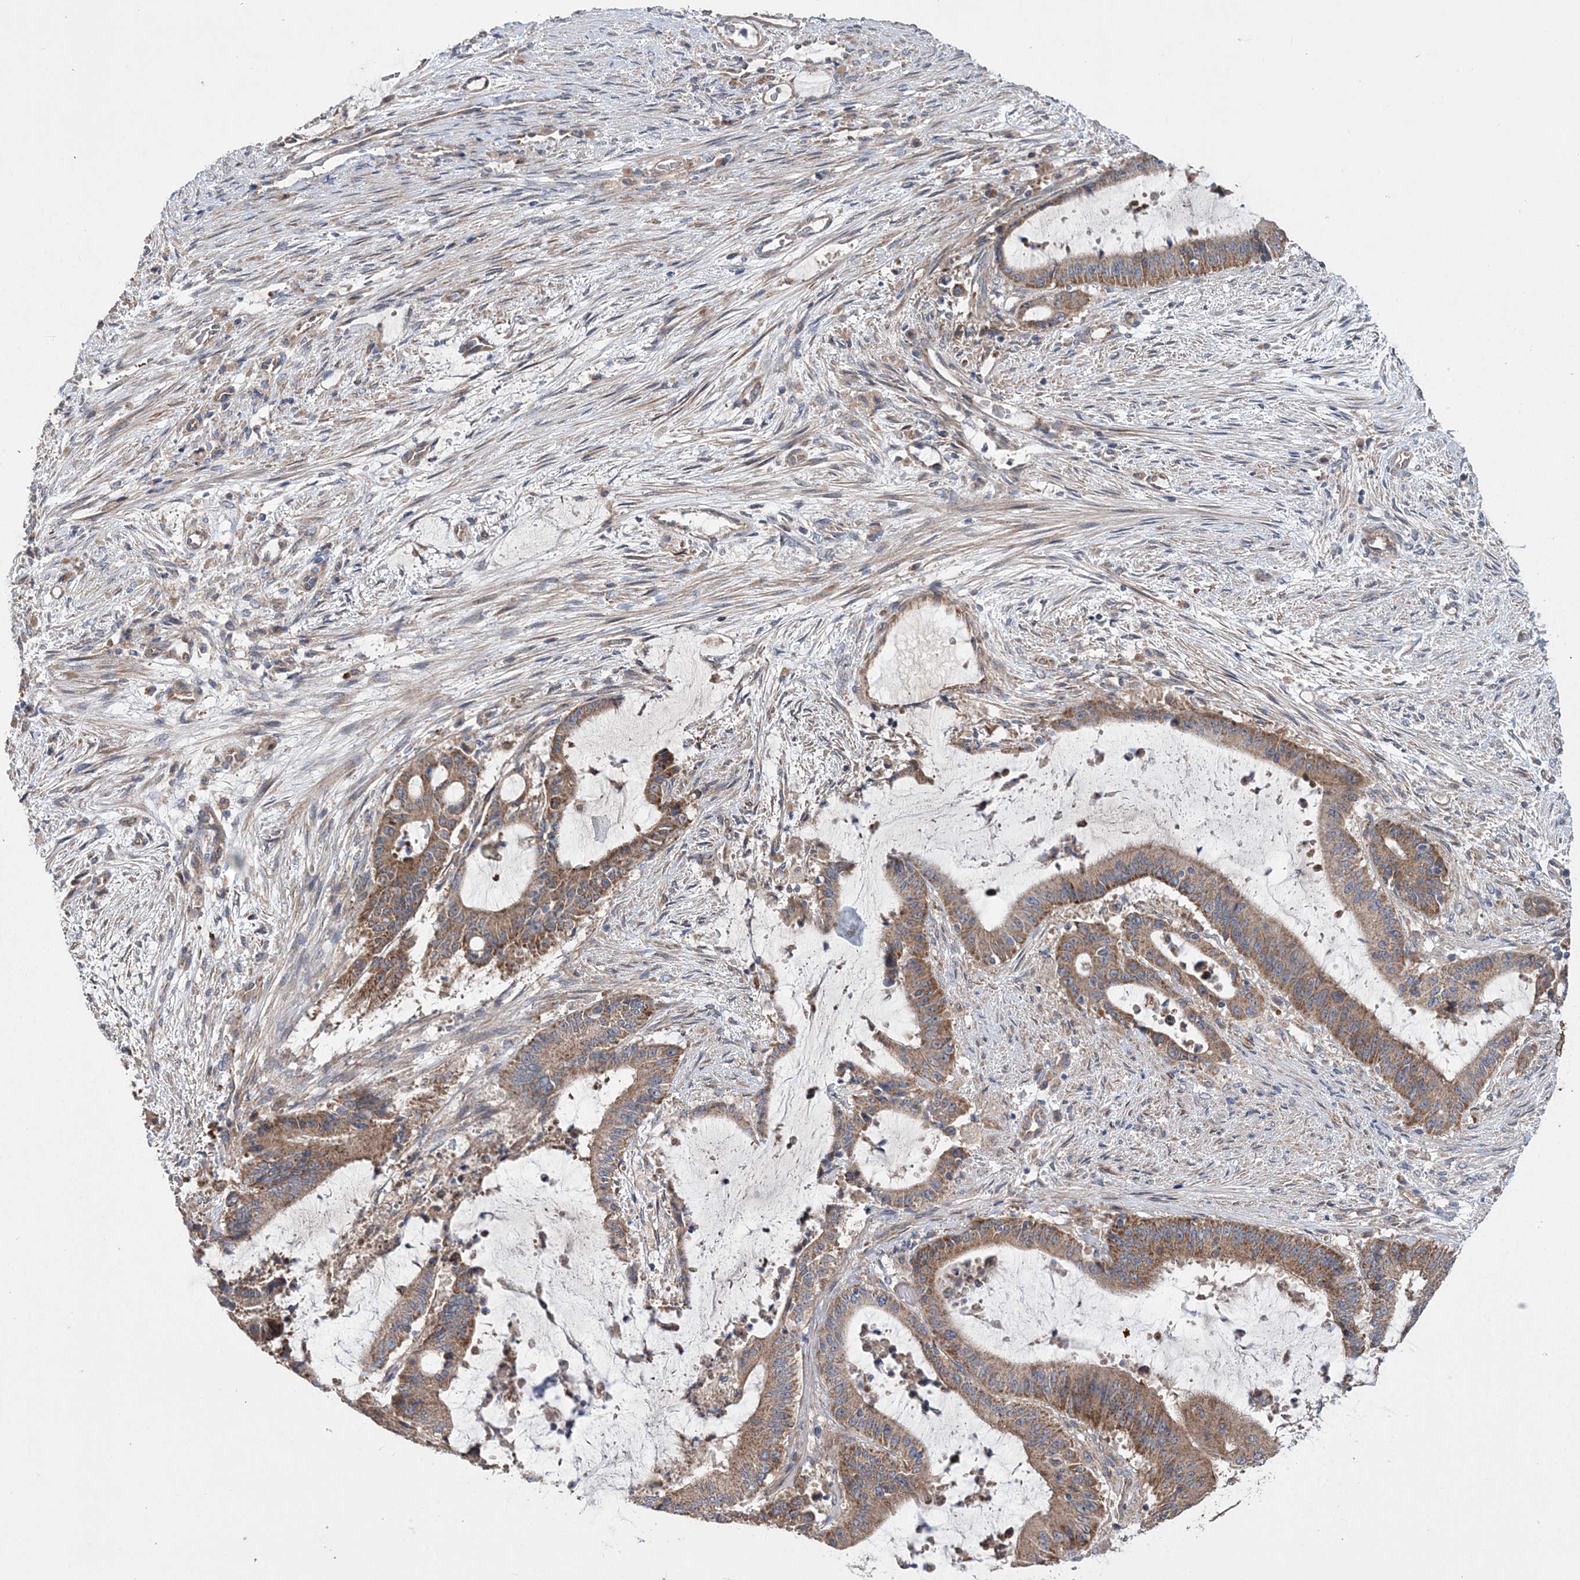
{"staining": {"intensity": "moderate", "quantity": ">75%", "location": "cytoplasmic/membranous"}, "tissue": "liver cancer", "cell_type": "Tumor cells", "image_type": "cancer", "snomed": [{"axis": "morphology", "description": "Normal tissue, NOS"}, {"axis": "morphology", "description": "Cholangiocarcinoma"}, {"axis": "topography", "description": "Liver"}, {"axis": "topography", "description": "Peripheral nerve tissue"}], "caption": "A micrograph showing moderate cytoplasmic/membranous positivity in approximately >75% of tumor cells in liver cholangiocarcinoma, as visualized by brown immunohistochemical staining.", "gene": "MTRF1L", "patient": {"sex": "female", "age": 73}}